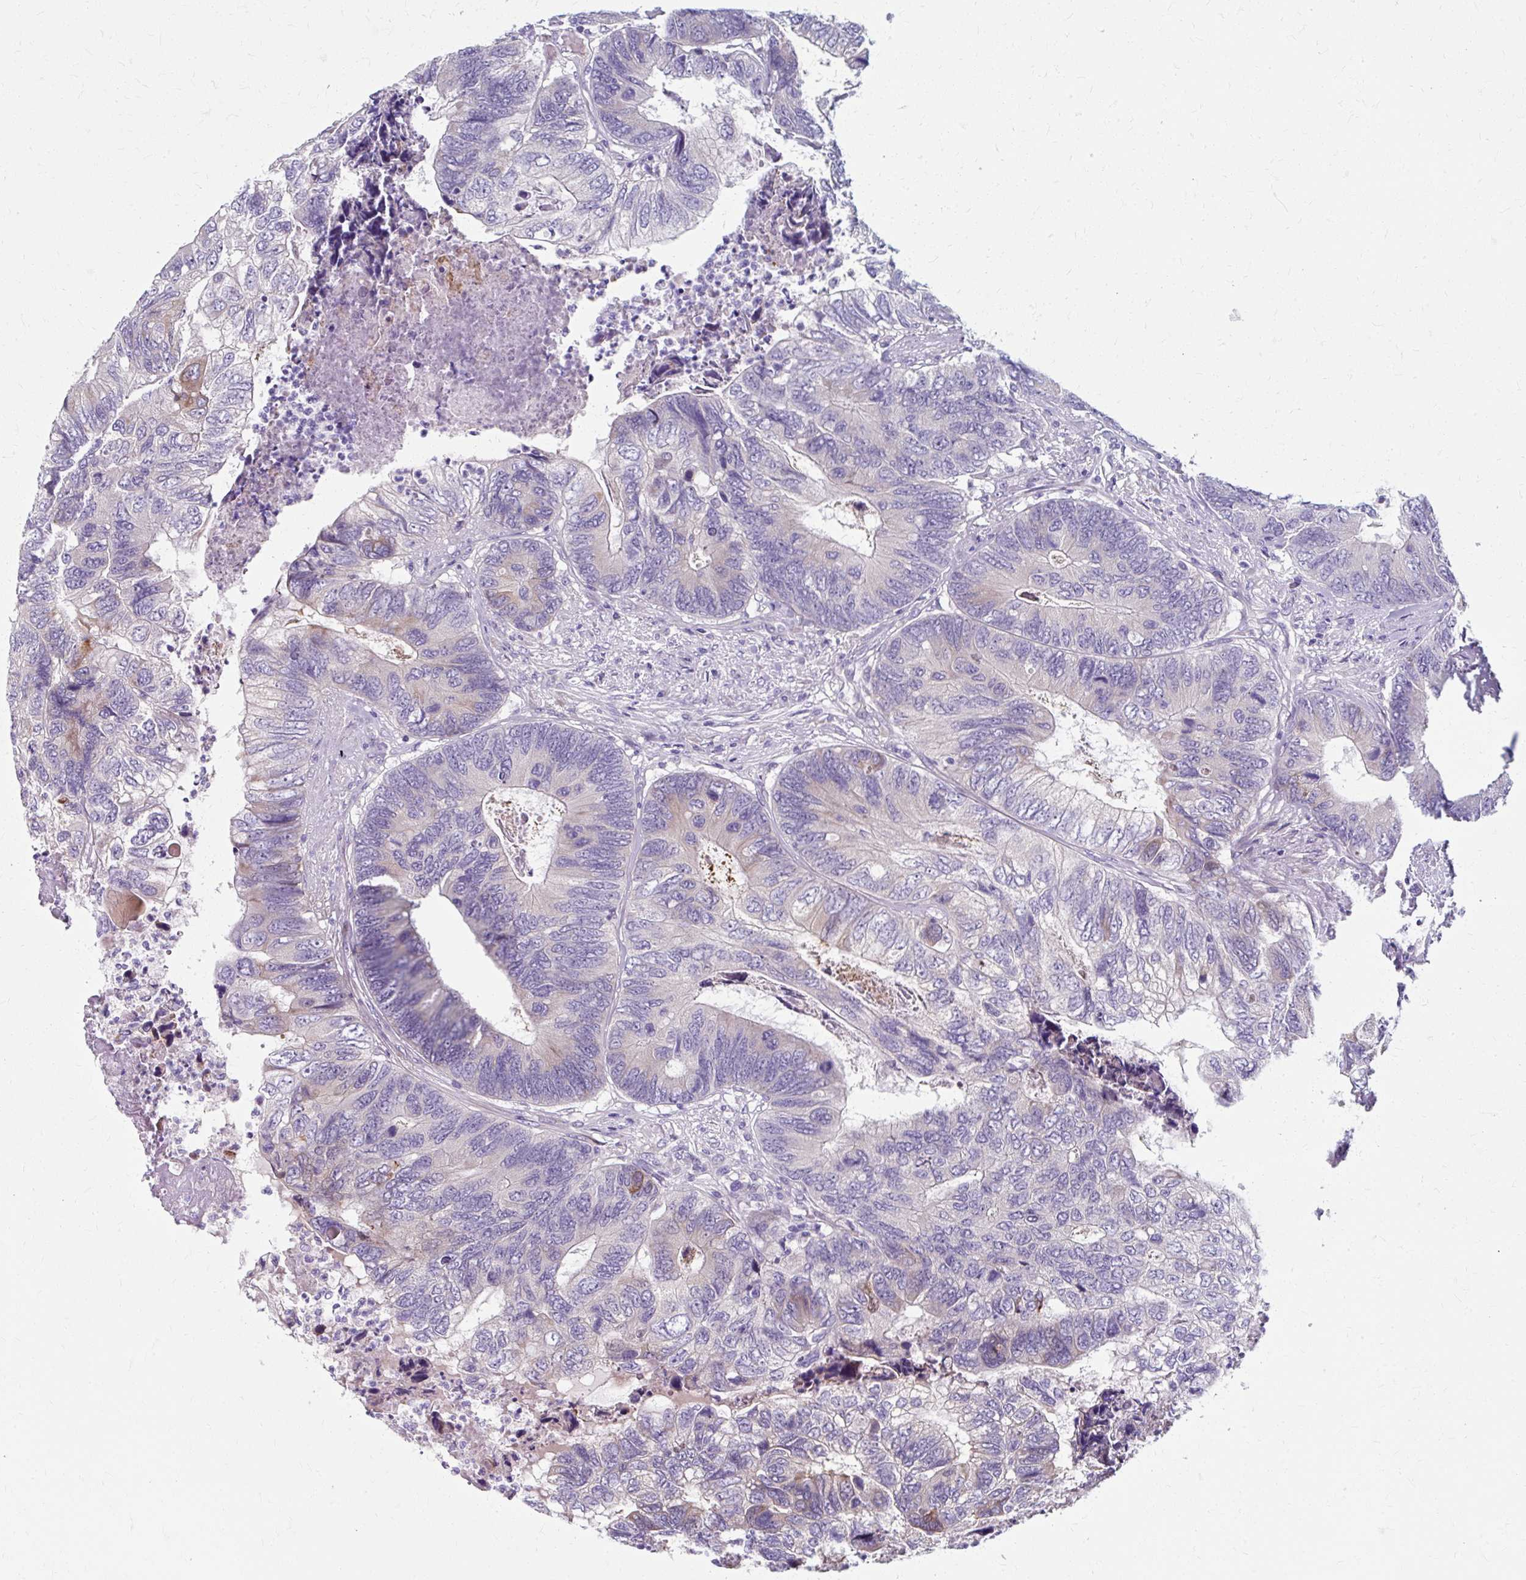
{"staining": {"intensity": "moderate", "quantity": "<25%", "location": "cytoplasmic/membranous"}, "tissue": "colorectal cancer", "cell_type": "Tumor cells", "image_type": "cancer", "snomed": [{"axis": "morphology", "description": "Adenocarcinoma, NOS"}, {"axis": "topography", "description": "Colon"}], "caption": "This image displays immunohistochemistry staining of colorectal adenocarcinoma, with low moderate cytoplasmic/membranous positivity in approximately <25% of tumor cells.", "gene": "ZNF555", "patient": {"sex": "female", "age": 67}}